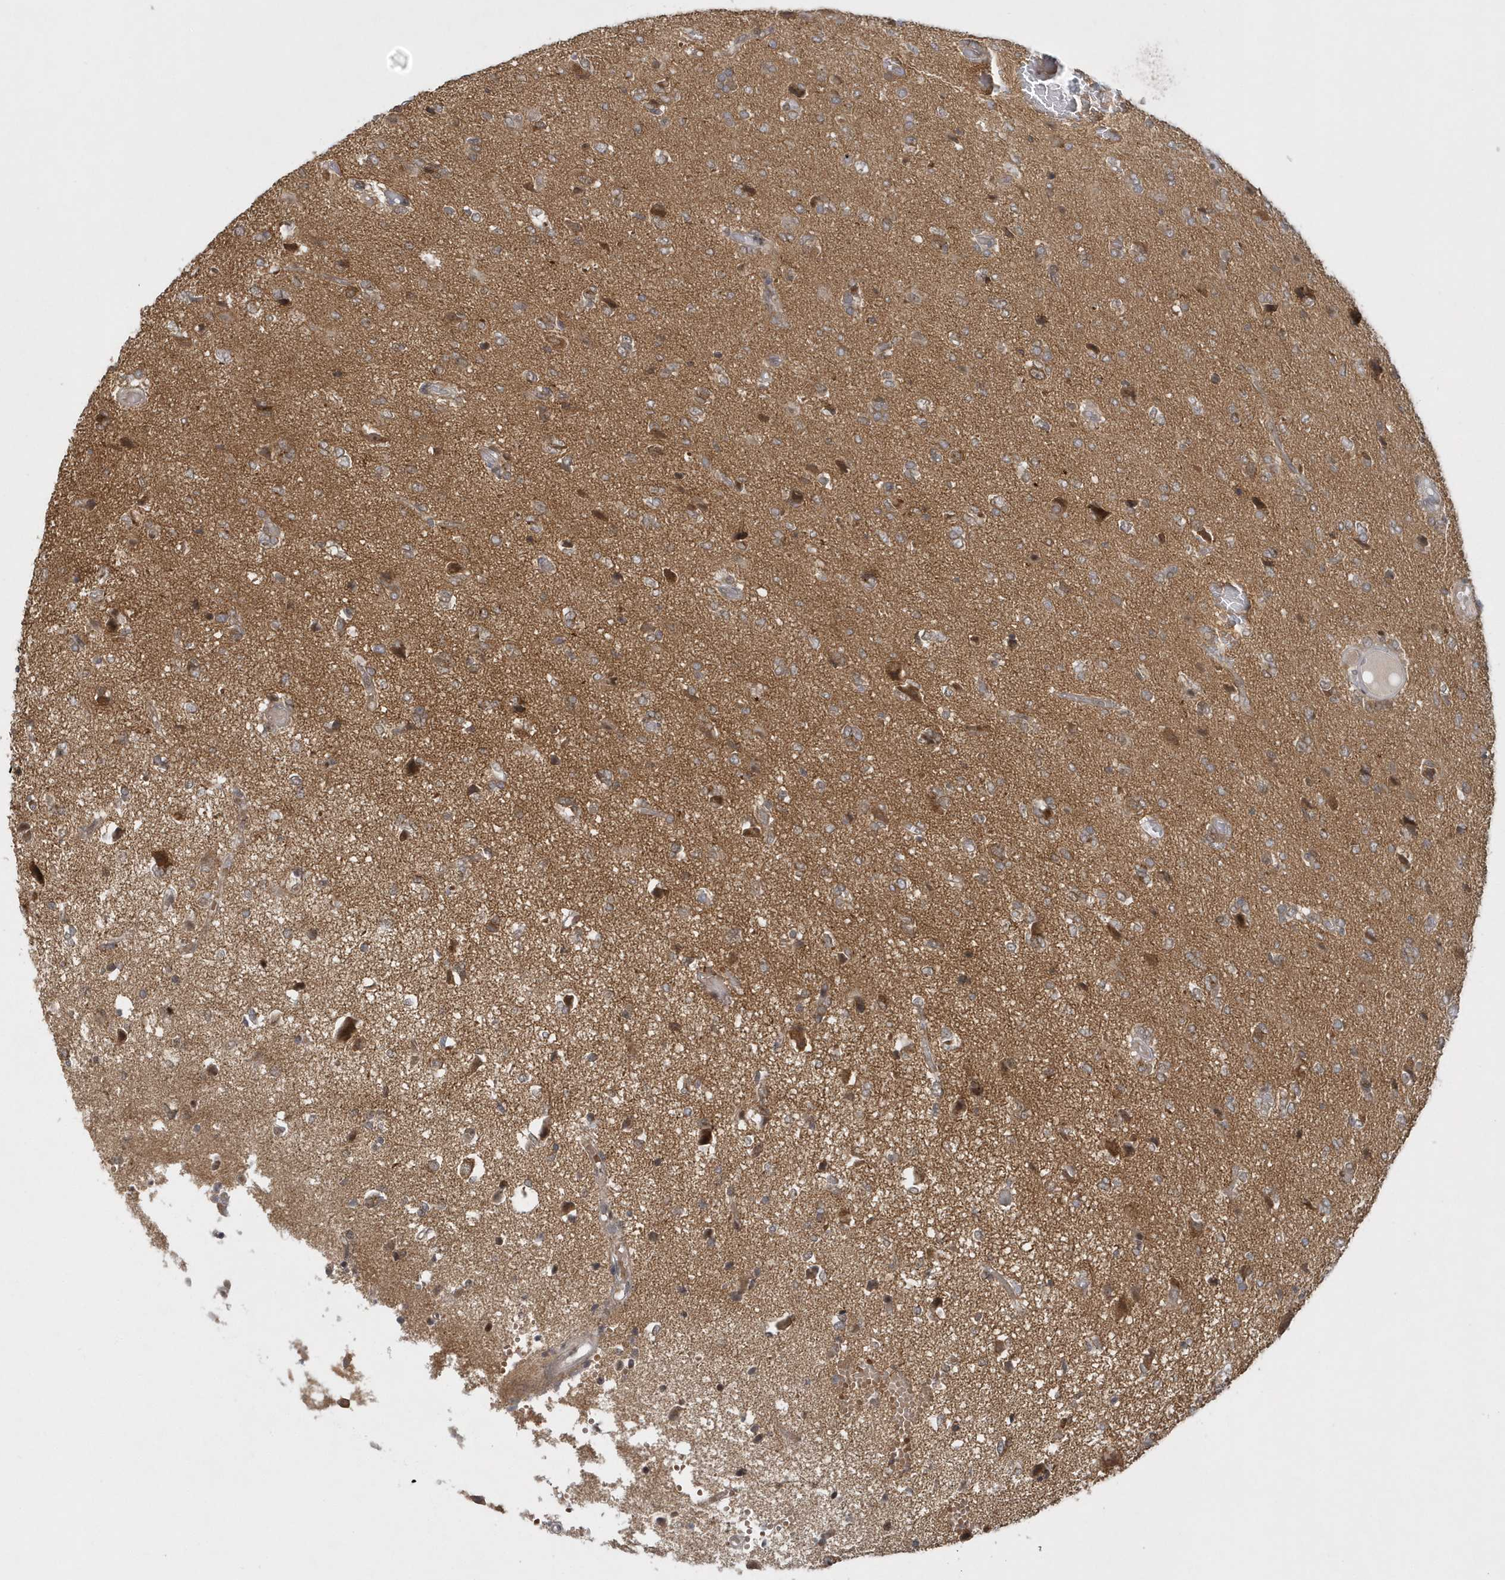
{"staining": {"intensity": "weak", "quantity": "25%-75%", "location": "cytoplasmic/membranous"}, "tissue": "glioma", "cell_type": "Tumor cells", "image_type": "cancer", "snomed": [{"axis": "morphology", "description": "Glioma, malignant, High grade"}, {"axis": "topography", "description": "Brain"}], "caption": "Immunohistochemical staining of glioma displays weak cytoplasmic/membranous protein positivity in approximately 25%-75% of tumor cells.", "gene": "ATG4A", "patient": {"sex": "female", "age": 59}}